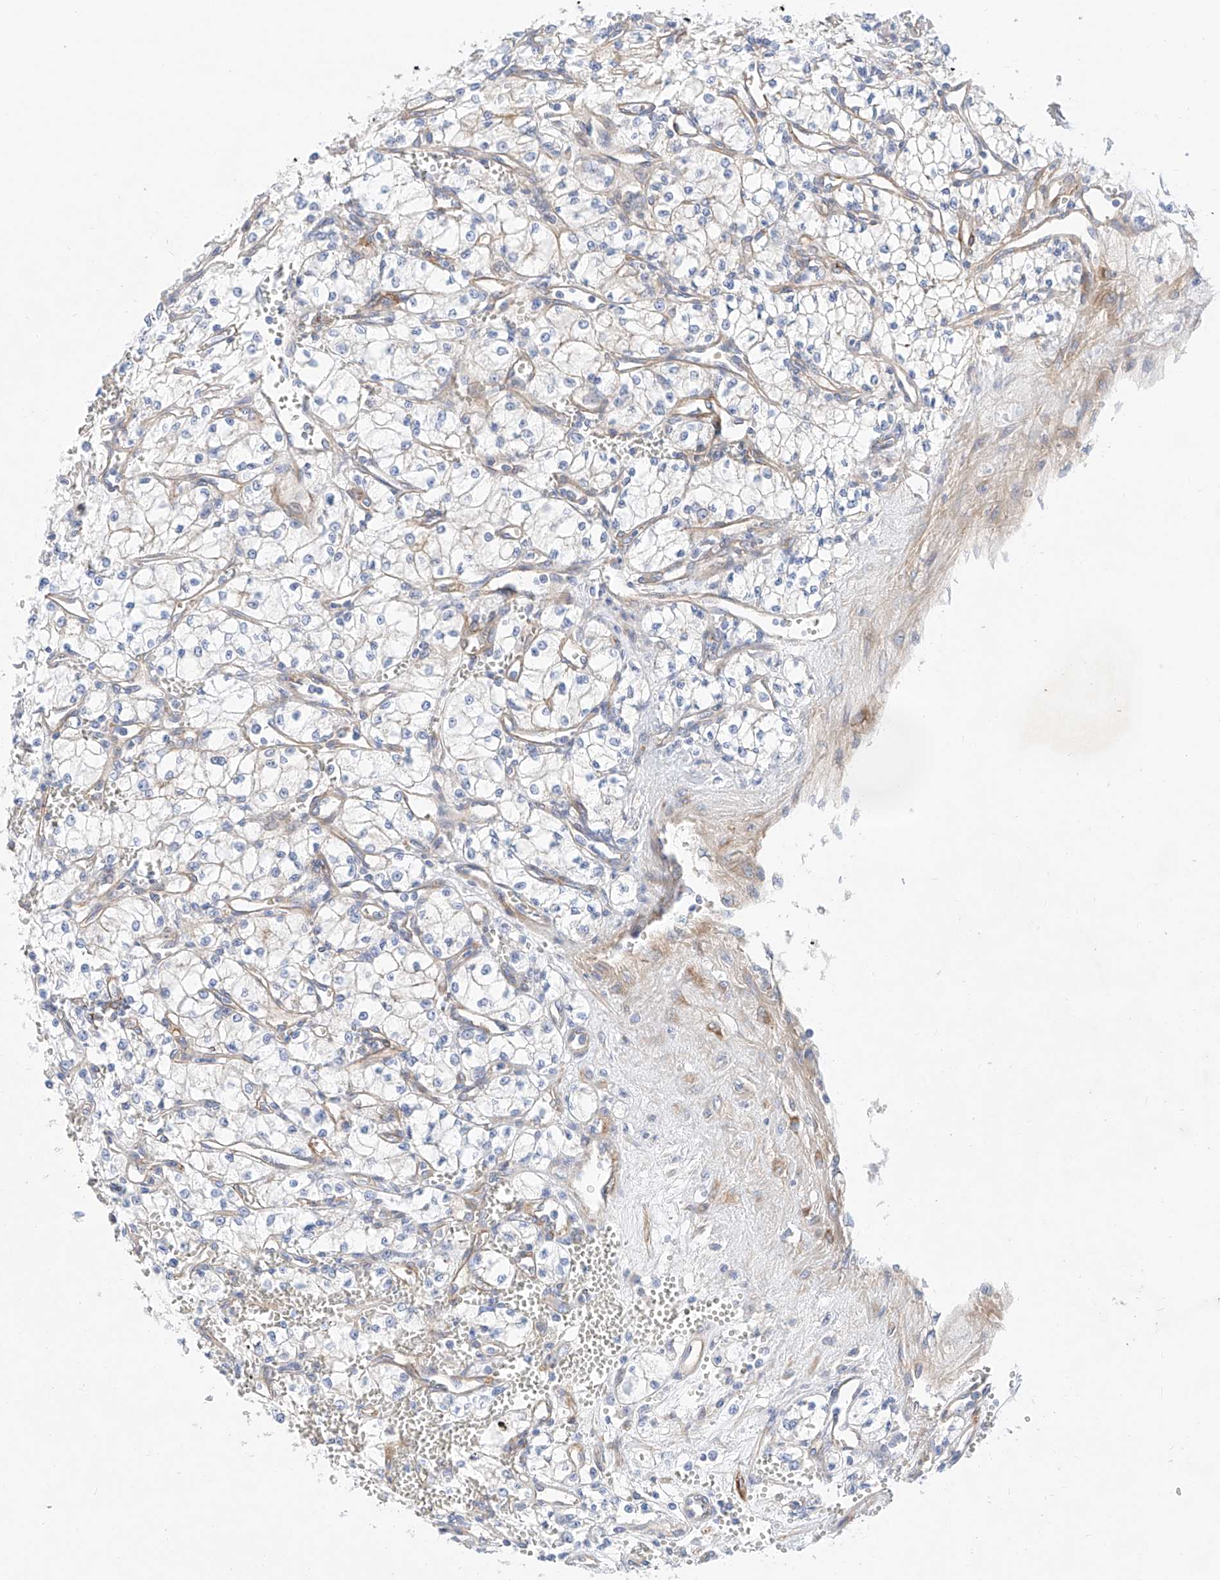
{"staining": {"intensity": "negative", "quantity": "none", "location": "none"}, "tissue": "renal cancer", "cell_type": "Tumor cells", "image_type": "cancer", "snomed": [{"axis": "morphology", "description": "Adenocarcinoma, NOS"}, {"axis": "topography", "description": "Kidney"}], "caption": "Human renal cancer stained for a protein using immunohistochemistry (IHC) shows no expression in tumor cells.", "gene": "SBSPON", "patient": {"sex": "male", "age": 59}}